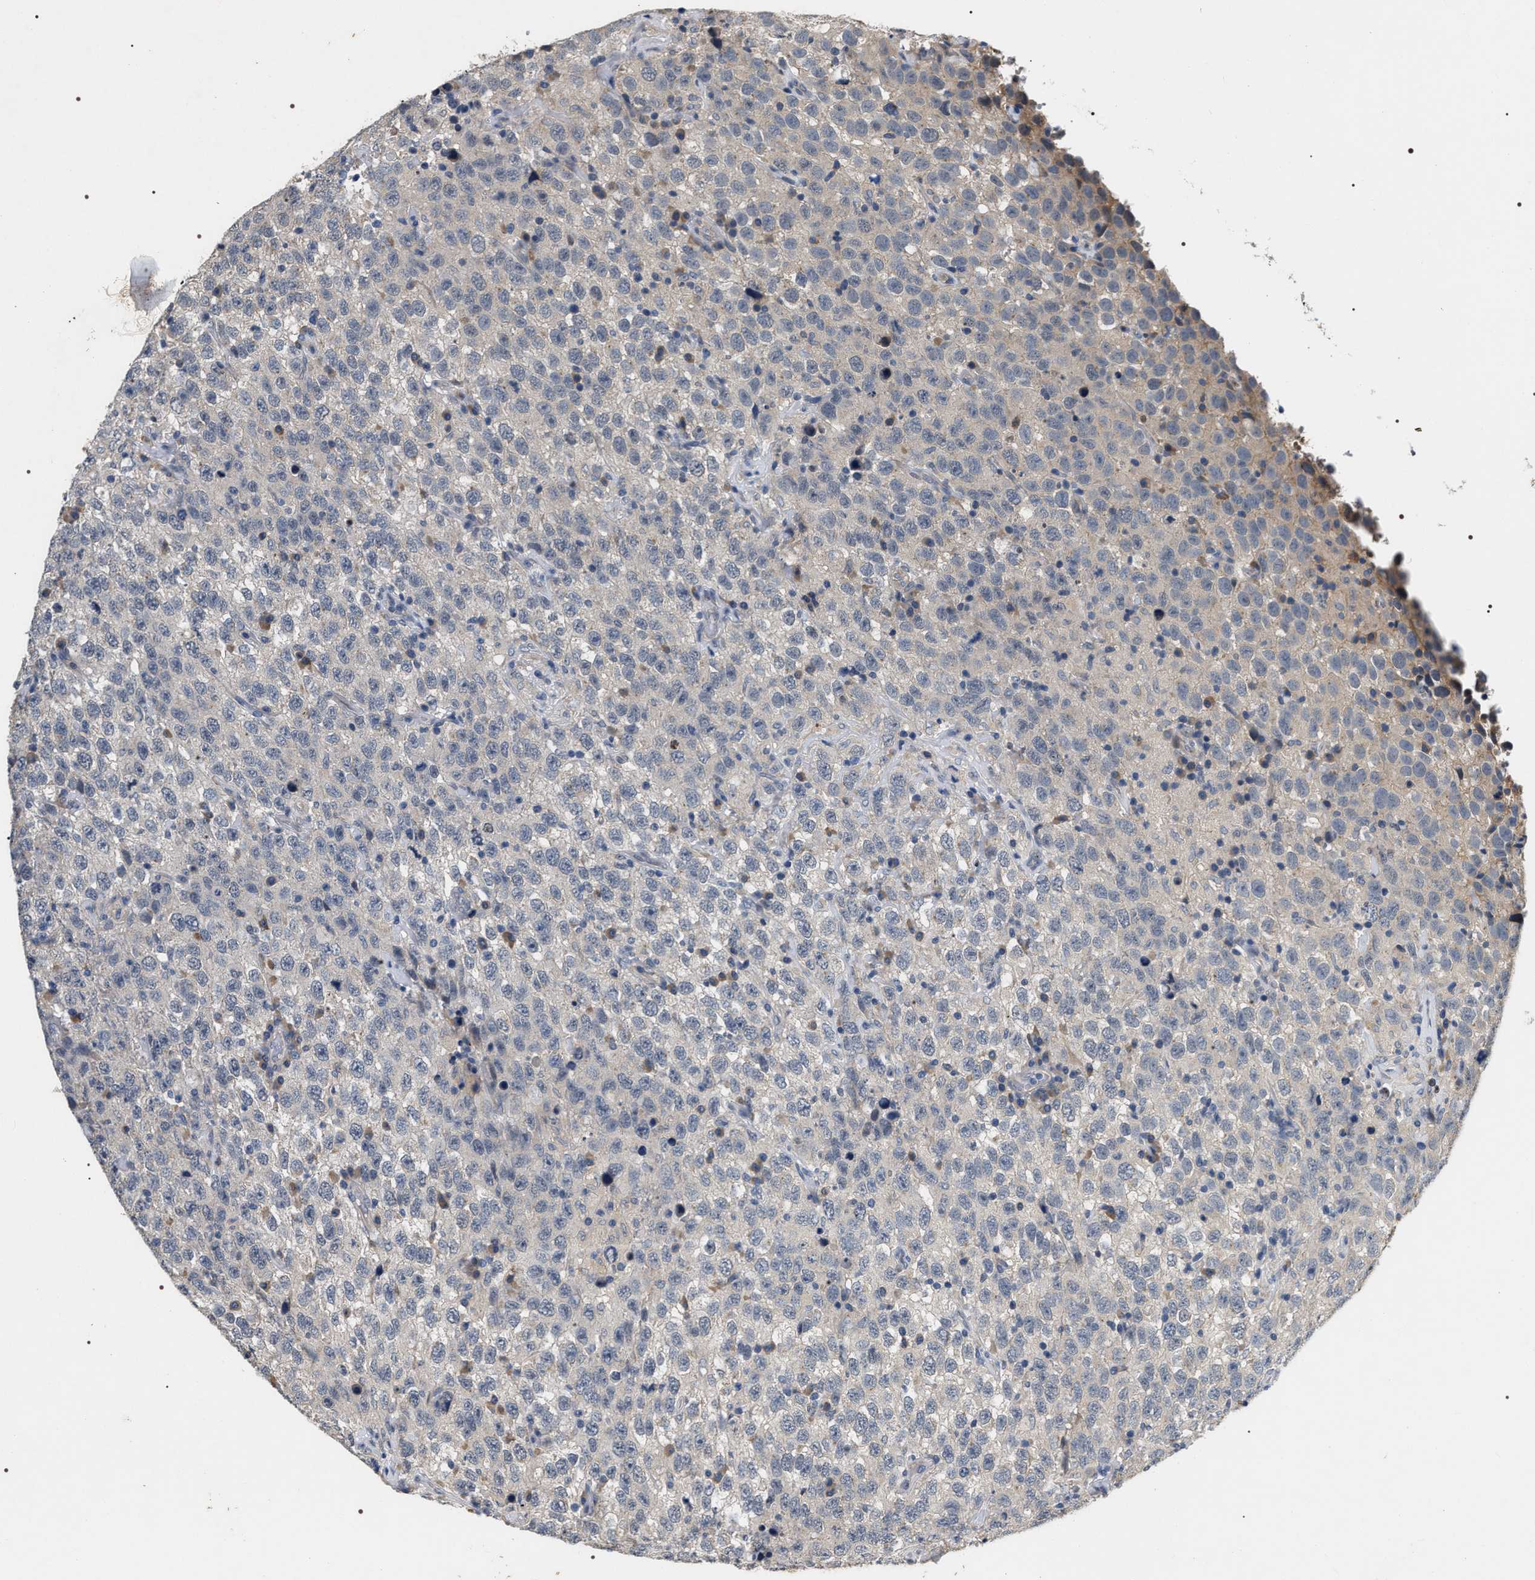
{"staining": {"intensity": "negative", "quantity": "none", "location": "none"}, "tissue": "testis cancer", "cell_type": "Tumor cells", "image_type": "cancer", "snomed": [{"axis": "morphology", "description": "Seminoma, NOS"}, {"axis": "topography", "description": "Testis"}], "caption": "Tumor cells are negative for brown protein staining in testis seminoma.", "gene": "IFT81", "patient": {"sex": "male", "age": 41}}